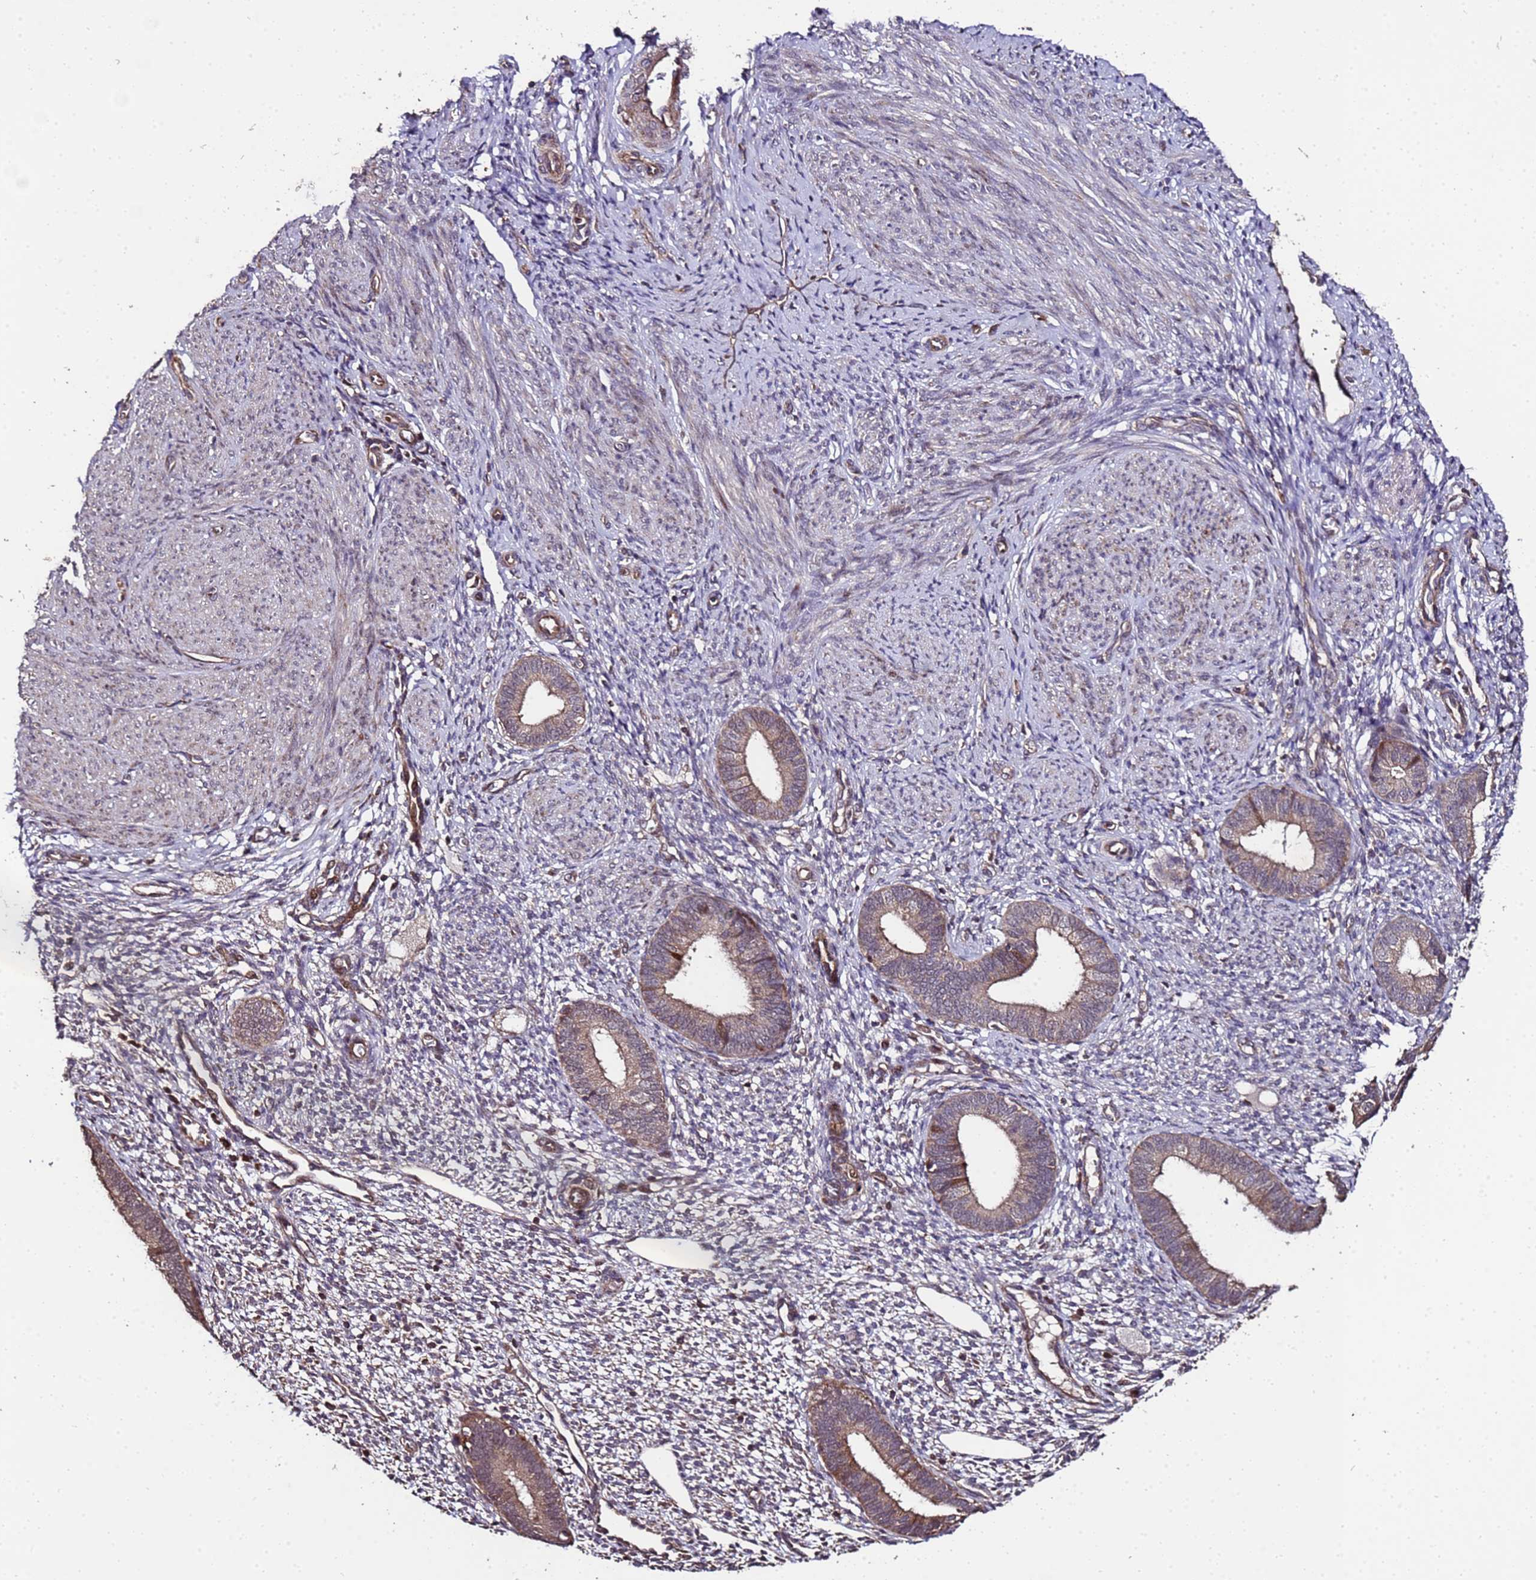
{"staining": {"intensity": "weak", "quantity": "<25%", "location": "cytoplasmic/membranous"}, "tissue": "endometrium", "cell_type": "Cells in endometrial stroma", "image_type": "normal", "snomed": [{"axis": "morphology", "description": "Normal tissue, NOS"}, {"axis": "topography", "description": "Endometrium"}], "caption": "IHC of benign human endometrium demonstrates no expression in cells in endometrial stroma.", "gene": "PRODH", "patient": {"sex": "female", "age": 46}}